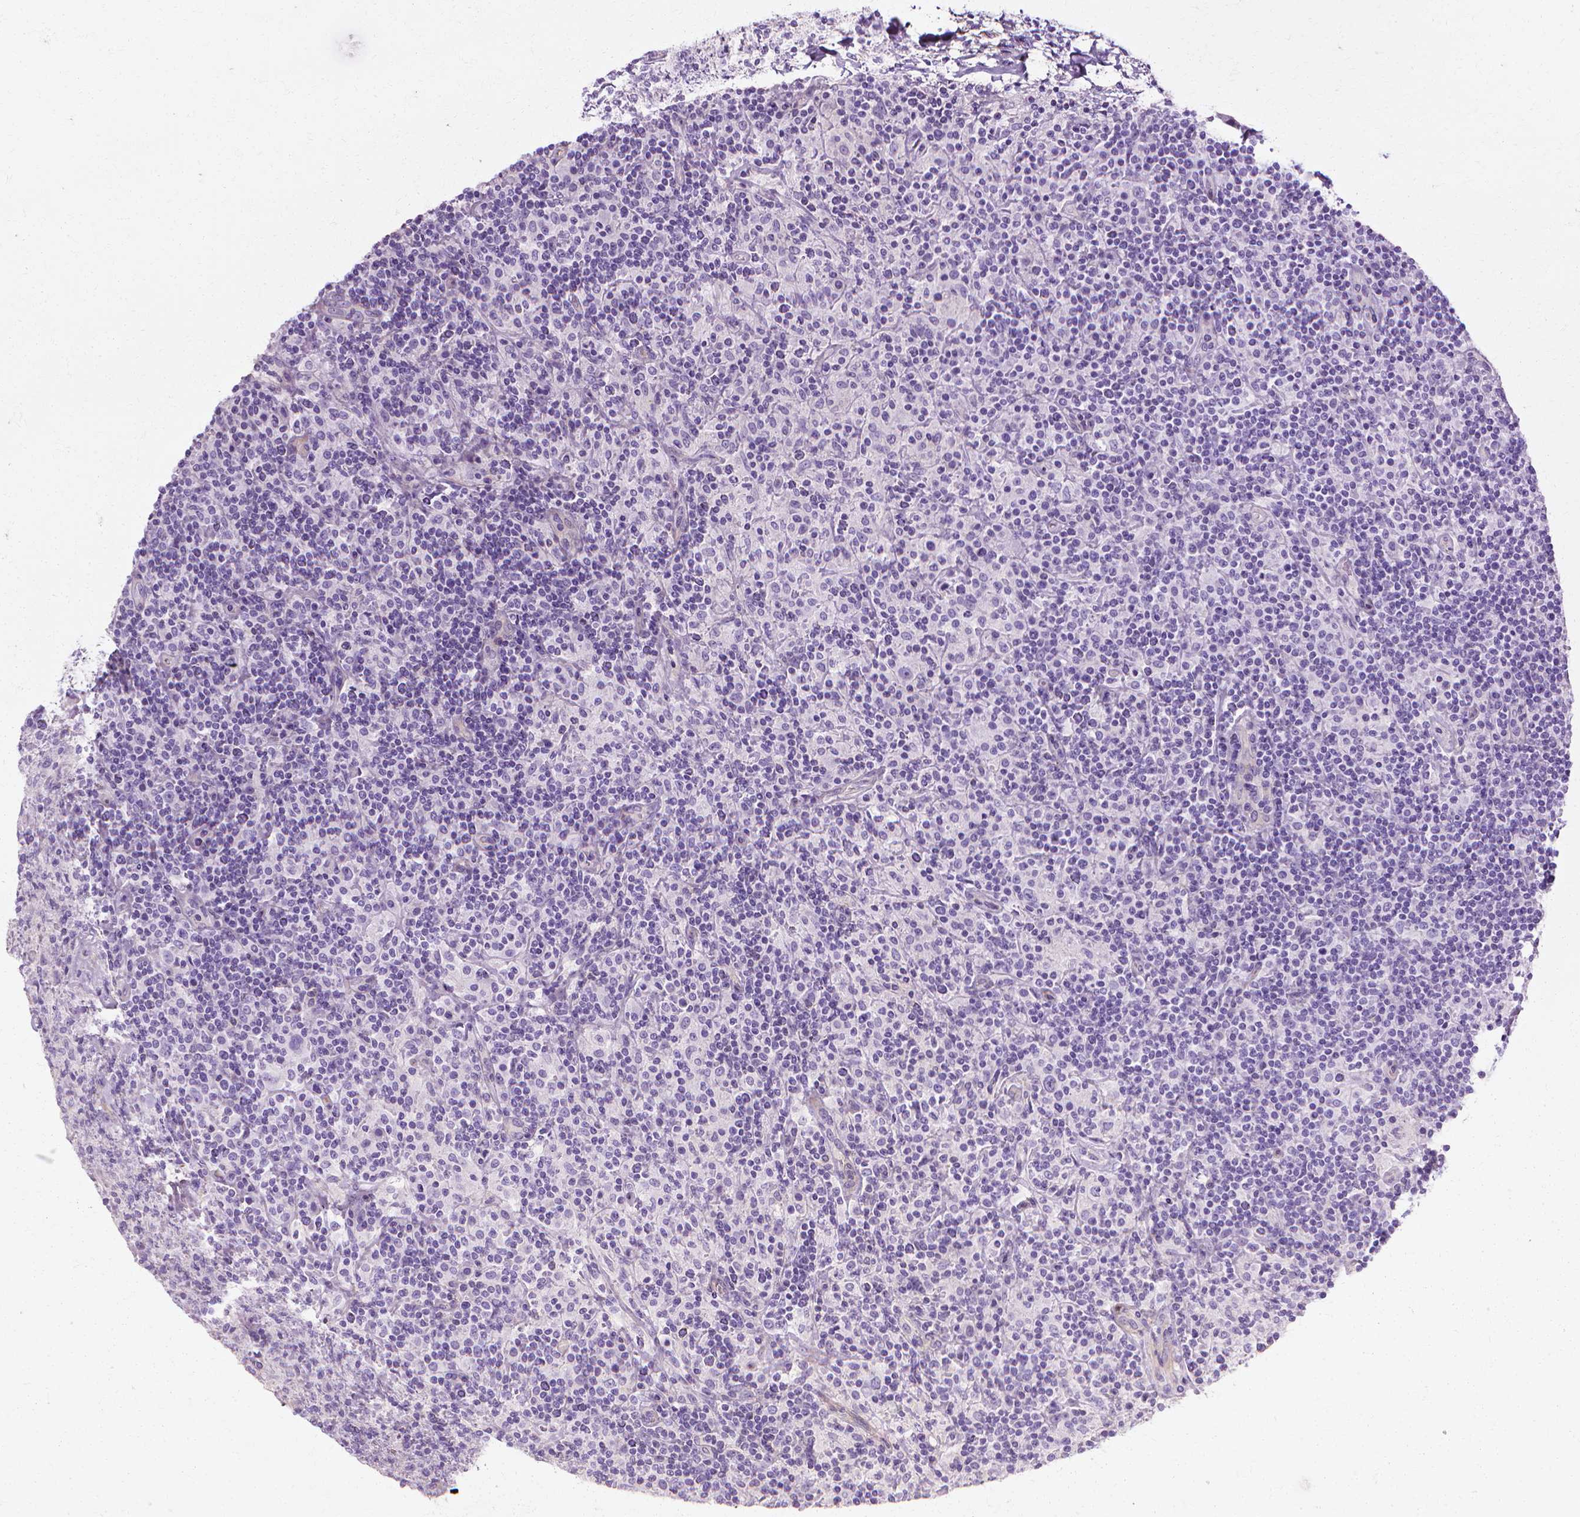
{"staining": {"intensity": "negative", "quantity": "none", "location": "none"}, "tissue": "lymphoma", "cell_type": "Tumor cells", "image_type": "cancer", "snomed": [{"axis": "morphology", "description": "Hodgkin's disease, NOS"}, {"axis": "topography", "description": "Lymph node"}], "caption": "Human lymphoma stained for a protein using immunohistochemistry reveals no staining in tumor cells.", "gene": "CFAP157", "patient": {"sex": "male", "age": 70}}